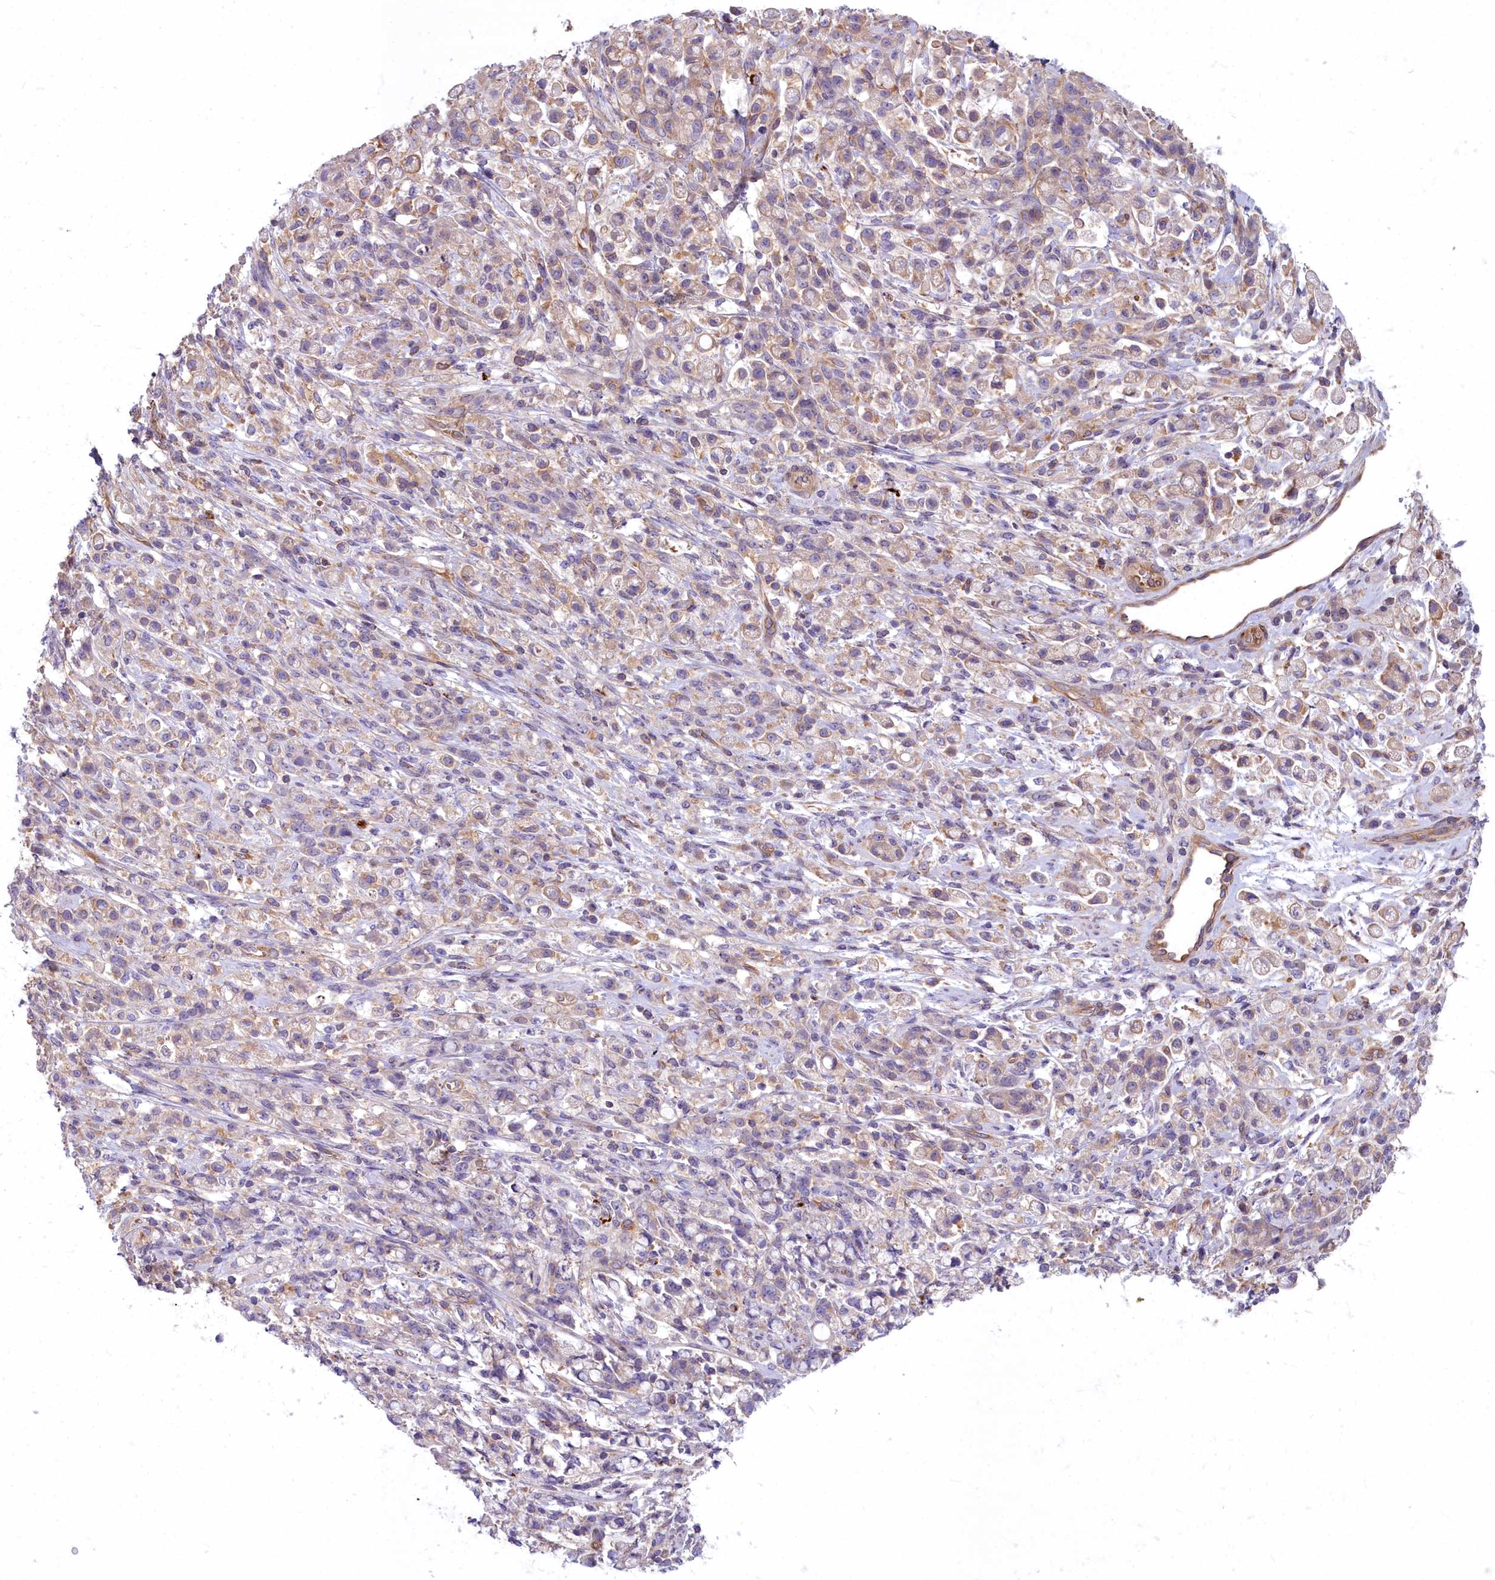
{"staining": {"intensity": "weak", "quantity": "25%-75%", "location": "cytoplasmic/membranous"}, "tissue": "stomach cancer", "cell_type": "Tumor cells", "image_type": "cancer", "snomed": [{"axis": "morphology", "description": "Adenocarcinoma, NOS"}, {"axis": "topography", "description": "Stomach"}], "caption": "Adenocarcinoma (stomach) stained for a protein (brown) demonstrates weak cytoplasmic/membranous positive expression in approximately 25%-75% of tumor cells.", "gene": "HLA-DOA", "patient": {"sex": "female", "age": 60}}